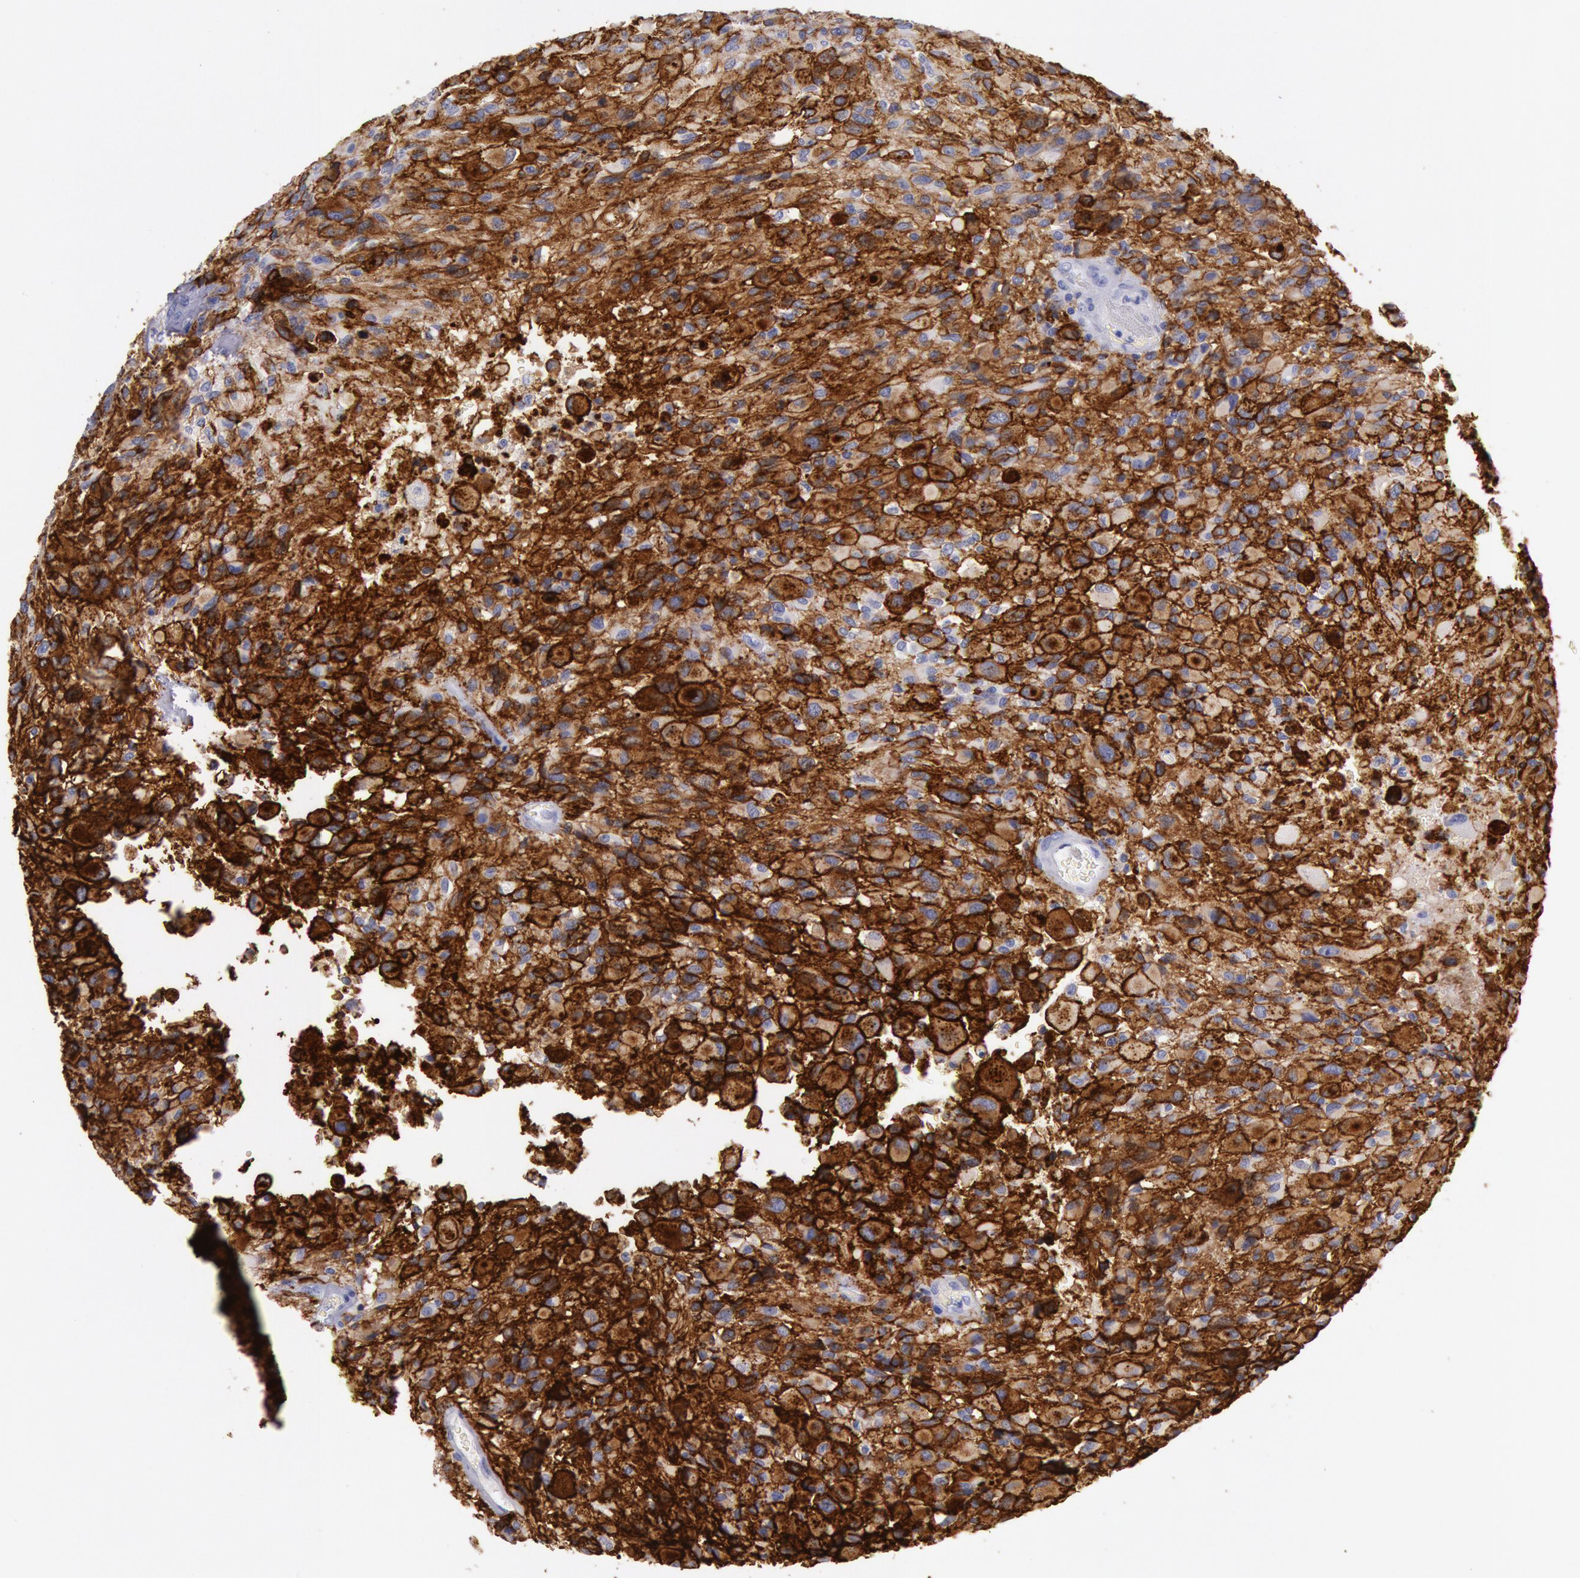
{"staining": {"intensity": "strong", "quantity": ">75%", "location": "cytoplasmic/membranous"}, "tissue": "glioma", "cell_type": "Tumor cells", "image_type": "cancer", "snomed": [{"axis": "morphology", "description": "Glioma, malignant, High grade"}, {"axis": "topography", "description": "Brain"}], "caption": "Human glioma stained for a protein (brown) exhibits strong cytoplasmic/membranous positive positivity in approximately >75% of tumor cells.", "gene": "EGFR", "patient": {"sex": "male", "age": 69}}